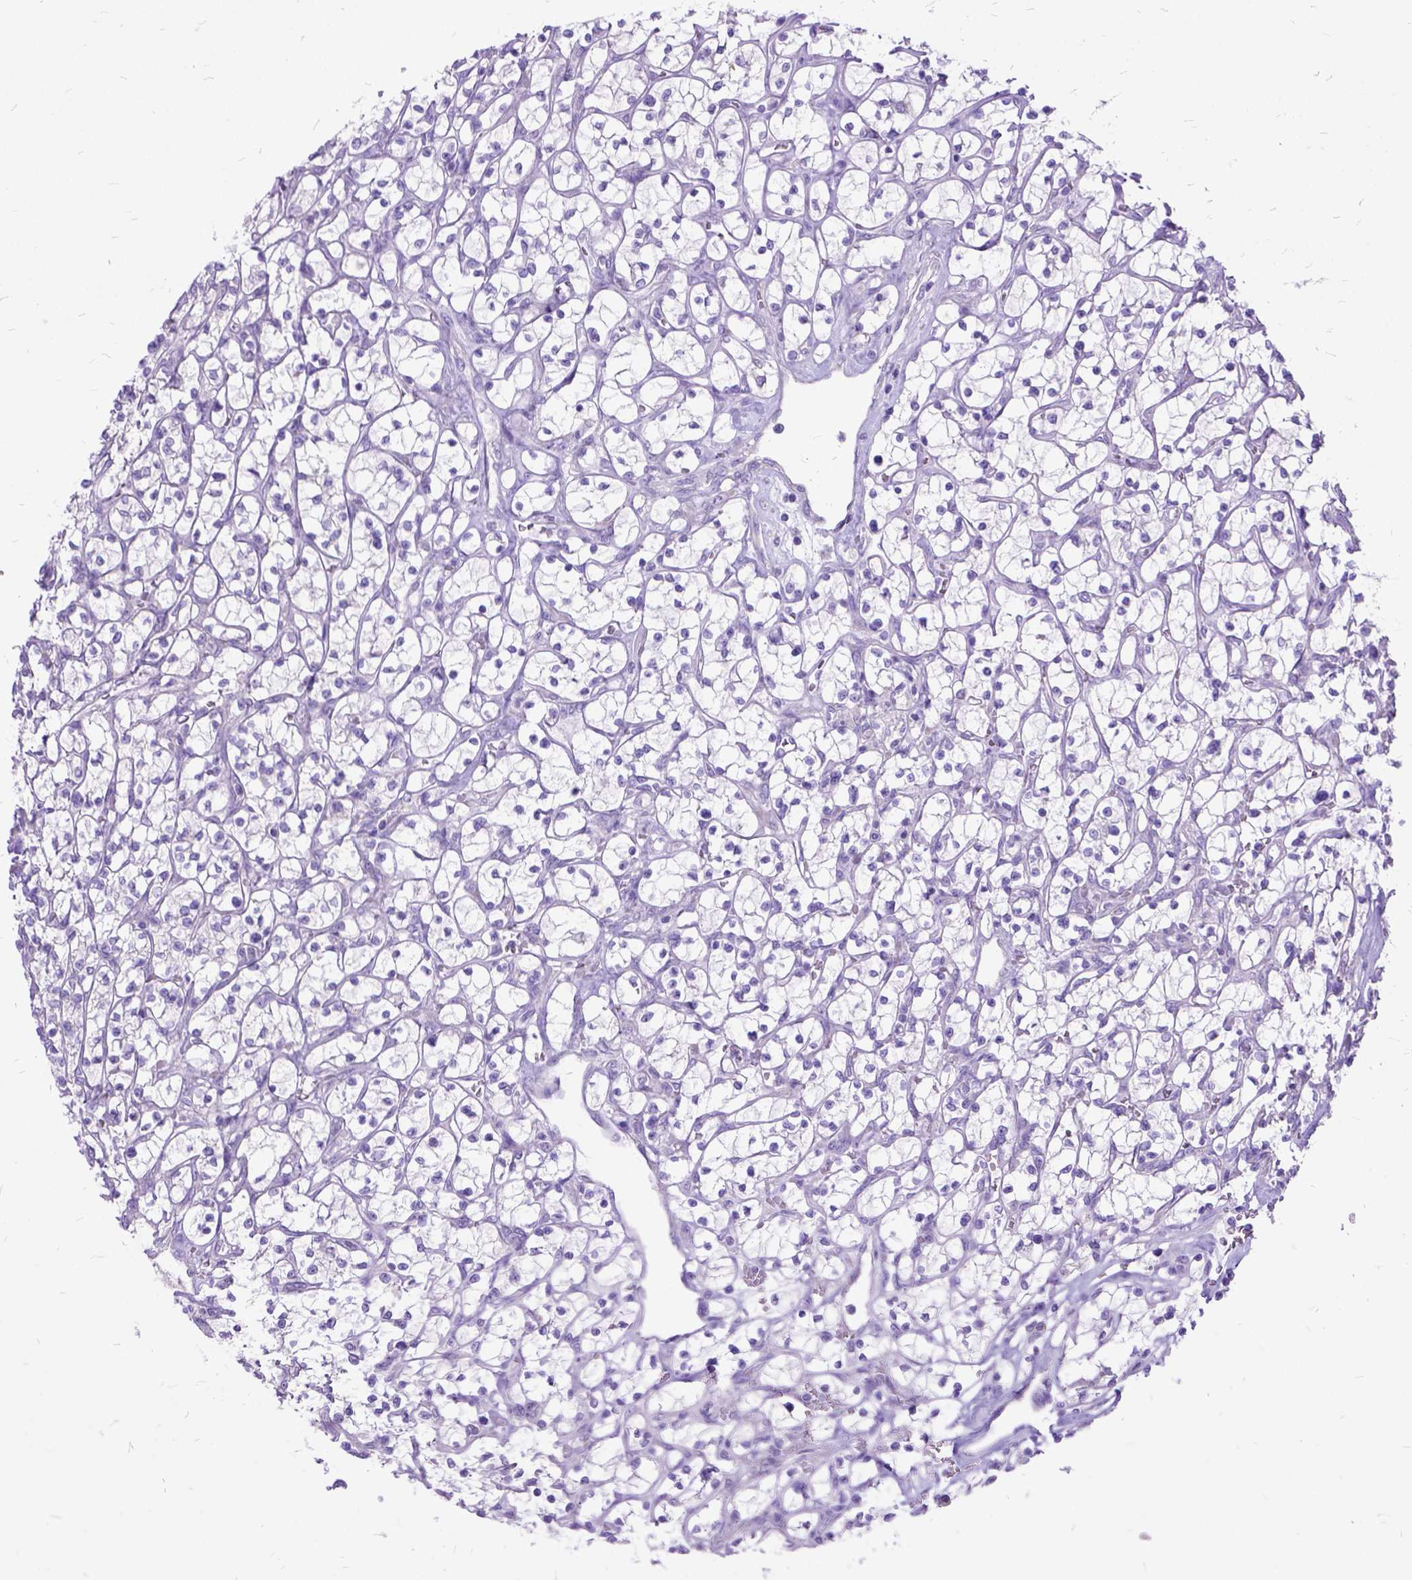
{"staining": {"intensity": "negative", "quantity": "none", "location": "none"}, "tissue": "renal cancer", "cell_type": "Tumor cells", "image_type": "cancer", "snomed": [{"axis": "morphology", "description": "Adenocarcinoma, NOS"}, {"axis": "topography", "description": "Kidney"}], "caption": "Protein analysis of renal cancer (adenocarcinoma) demonstrates no significant expression in tumor cells.", "gene": "CTAG2", "patient": {"sex": "female", "age": 64}}